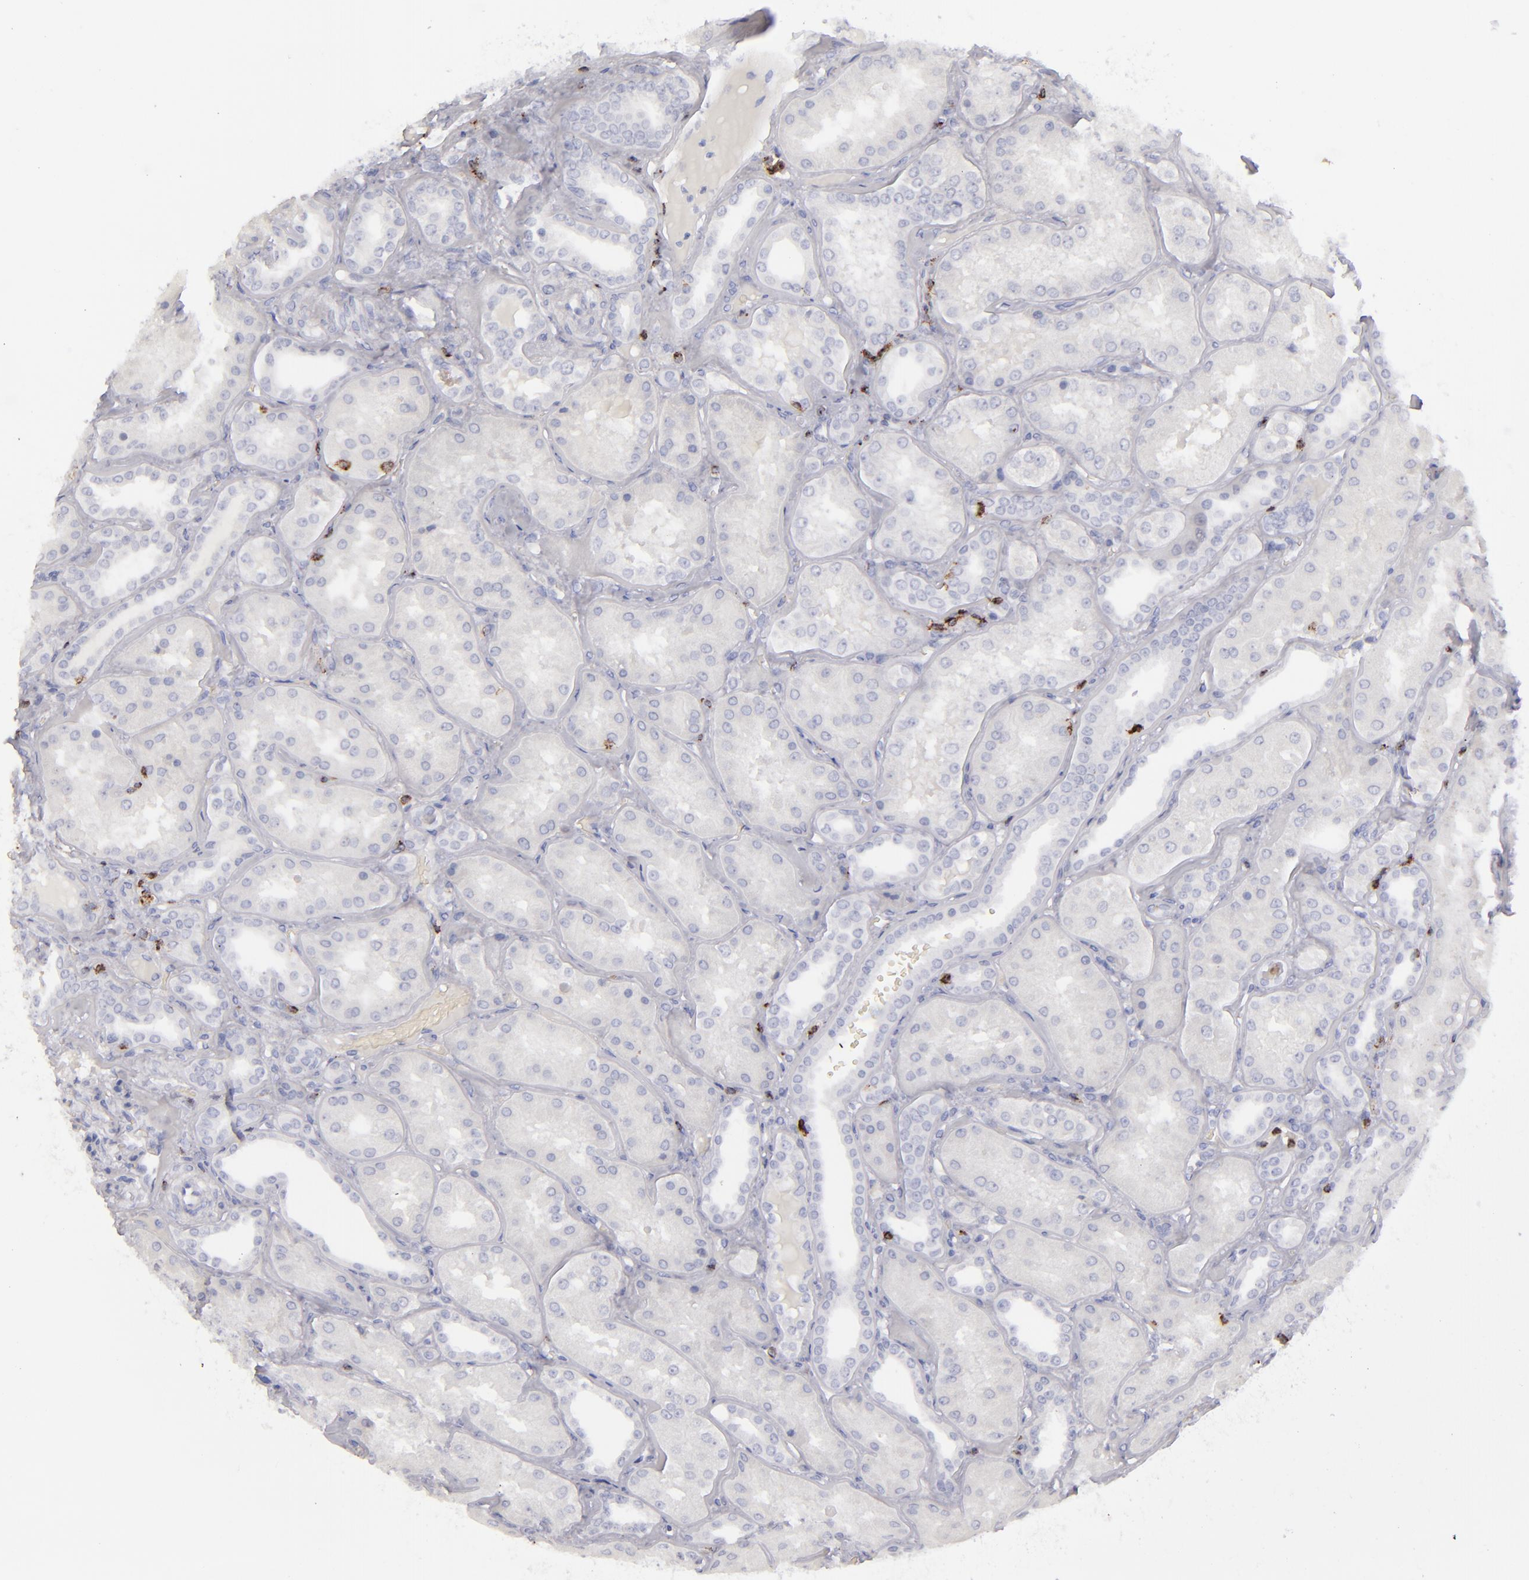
{"staining": {"intensity": "negative", "quantity": "none", "location": "none"}, "tissue": "kidney", "cell_type": "Cells in glomeruli", "image_type": "normal", "snomed": [{"axis": "morphology", "description": "Normal tissue, NOS"}, {"axis": "topography", "description": "Kidney"}], "caption": "IHC of benign human kidney displays no positivity in cells in glomeruli. The staining was performed using DAB (3,3'-diaminobenzidine) to visualize the protein expression in brown, while the nuclei were stained in blue with hematoxylin (Magnification: 20x).", "gene": "CD2", "patient": {"sex": "female", "age": 56}}